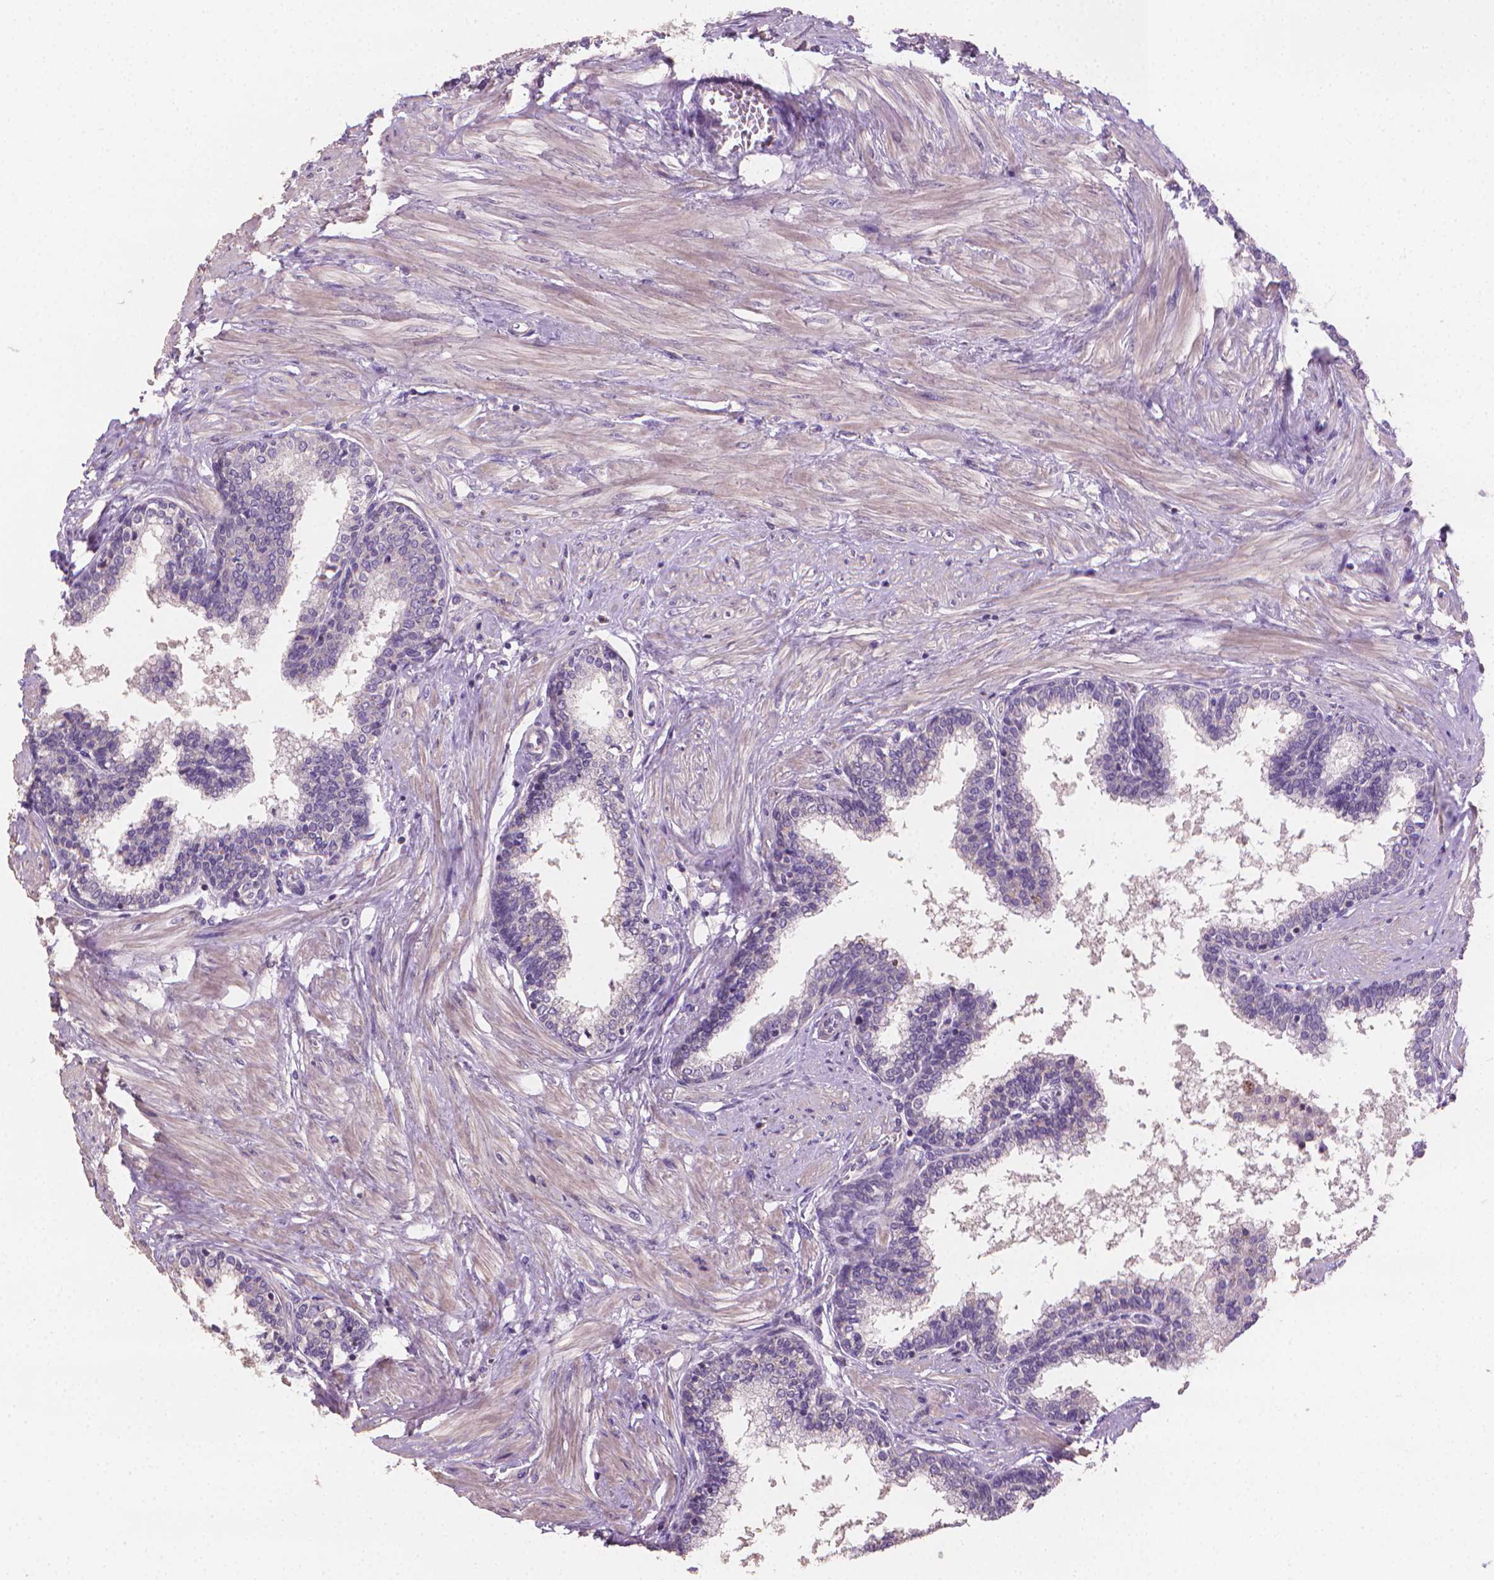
{"staining": {"intensity": "moderate", "quantity": "<25%", "location": "cytoplasmic/membranous"}, "tissue": "prostate", "cell_type": "Glandular cells", "image_type": "normal", "snomed": [{"axis": "morphology", "description": "Normal tissue, NOS"}, {"axis": "topography", "description": "Prostate"}], "caption": "Protein expression analysis of normal human prostate reveals moderate cytoplasmic/membranous positivity in approximately <25% of glandular cells.", "gene": "CATIP", "patient": {"sex": "male", "age": 55}}